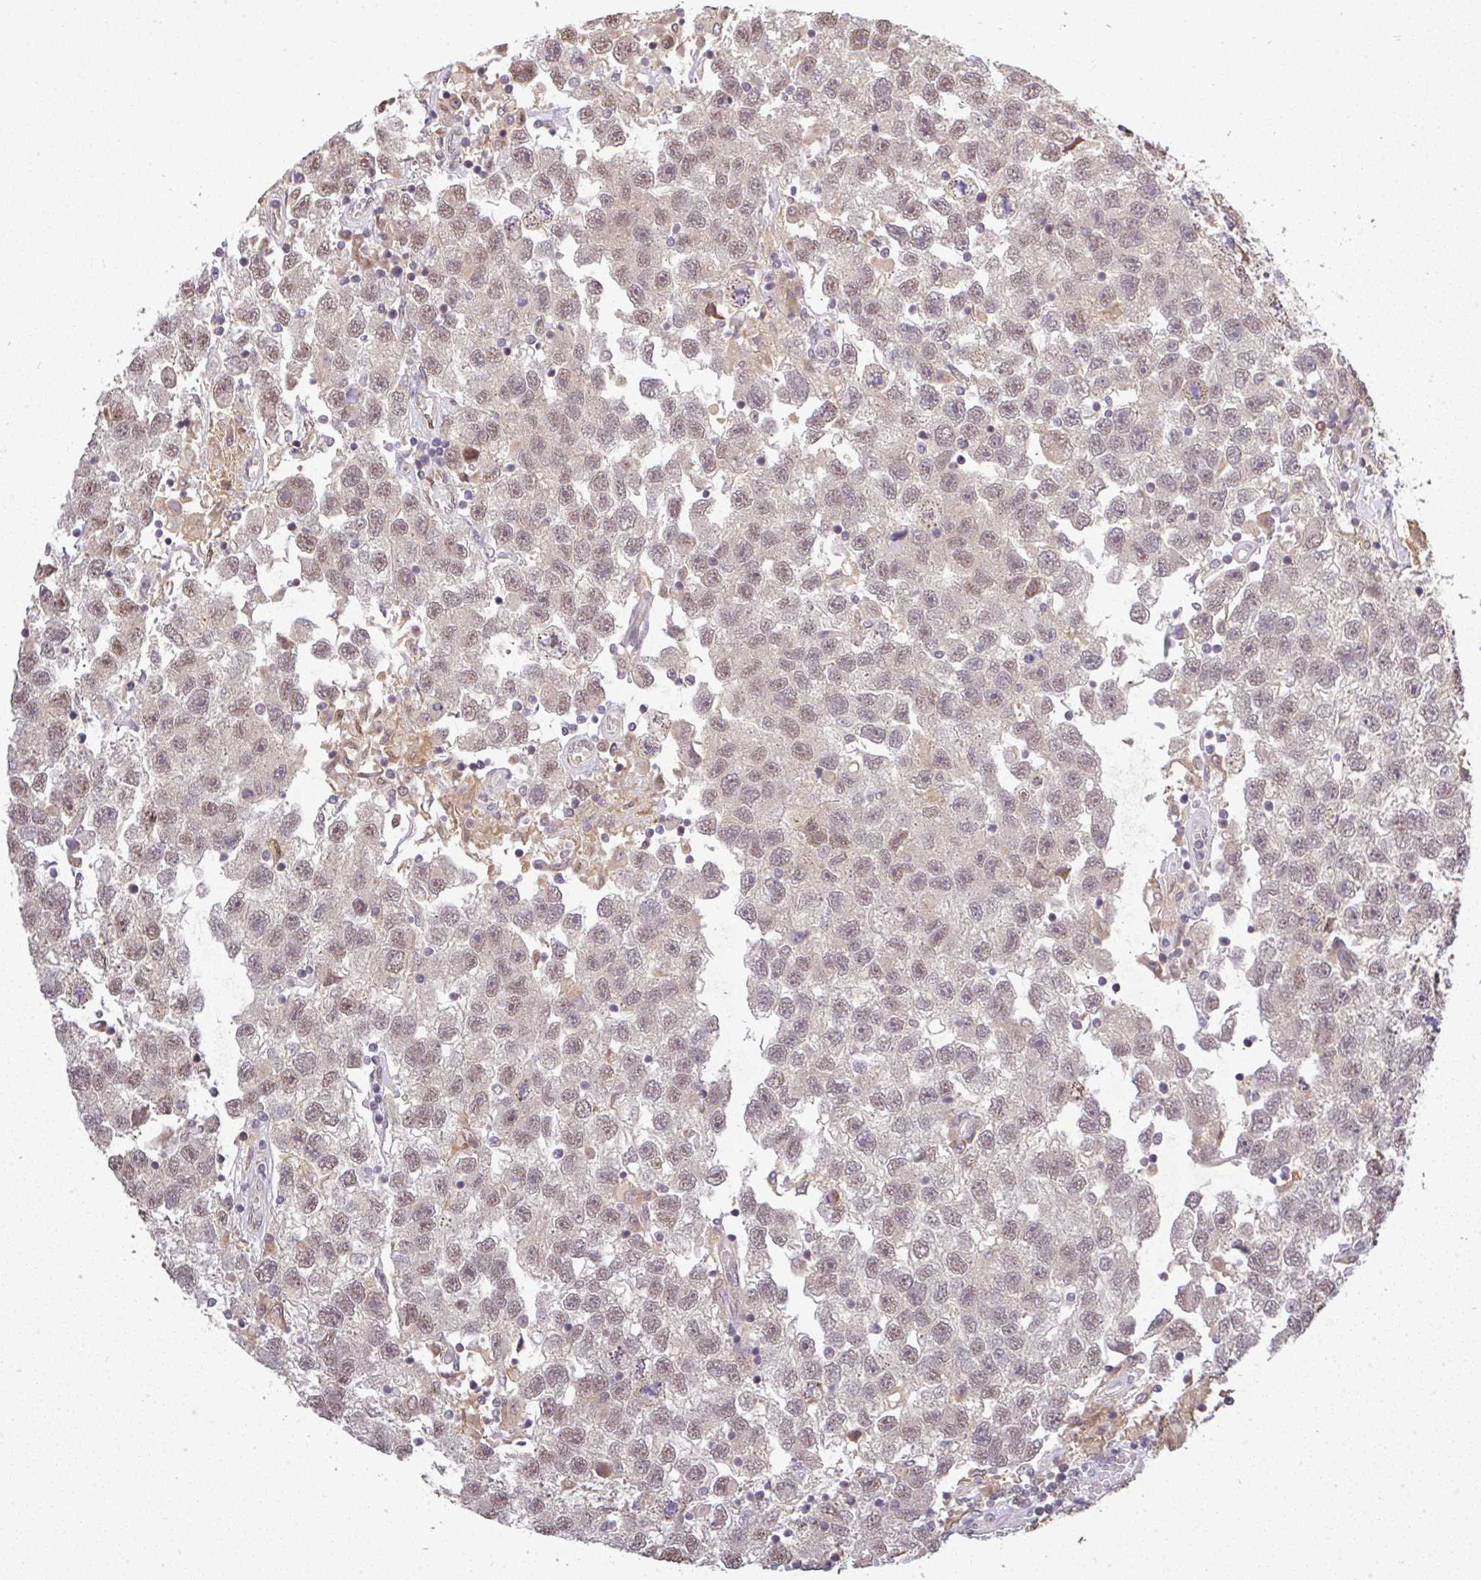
{"staining": {"intensity": "weak", "quantity": ">75%", "location": "nuclear"}, "tissue": "testis cancer", "cell_type": "Tumor cells", "image_type": "cancer", "snomed": [{"axis": "morphology", "description": "Seminoma, NOS"}, {"axis": "topography", "description": "Testis"}], "caption": "A brown stain labels weak nuclear expression of a protein in testis cancer tumor cells.", "gene": "FAM153A", "patient": {"sex": "male", "age": 26}}